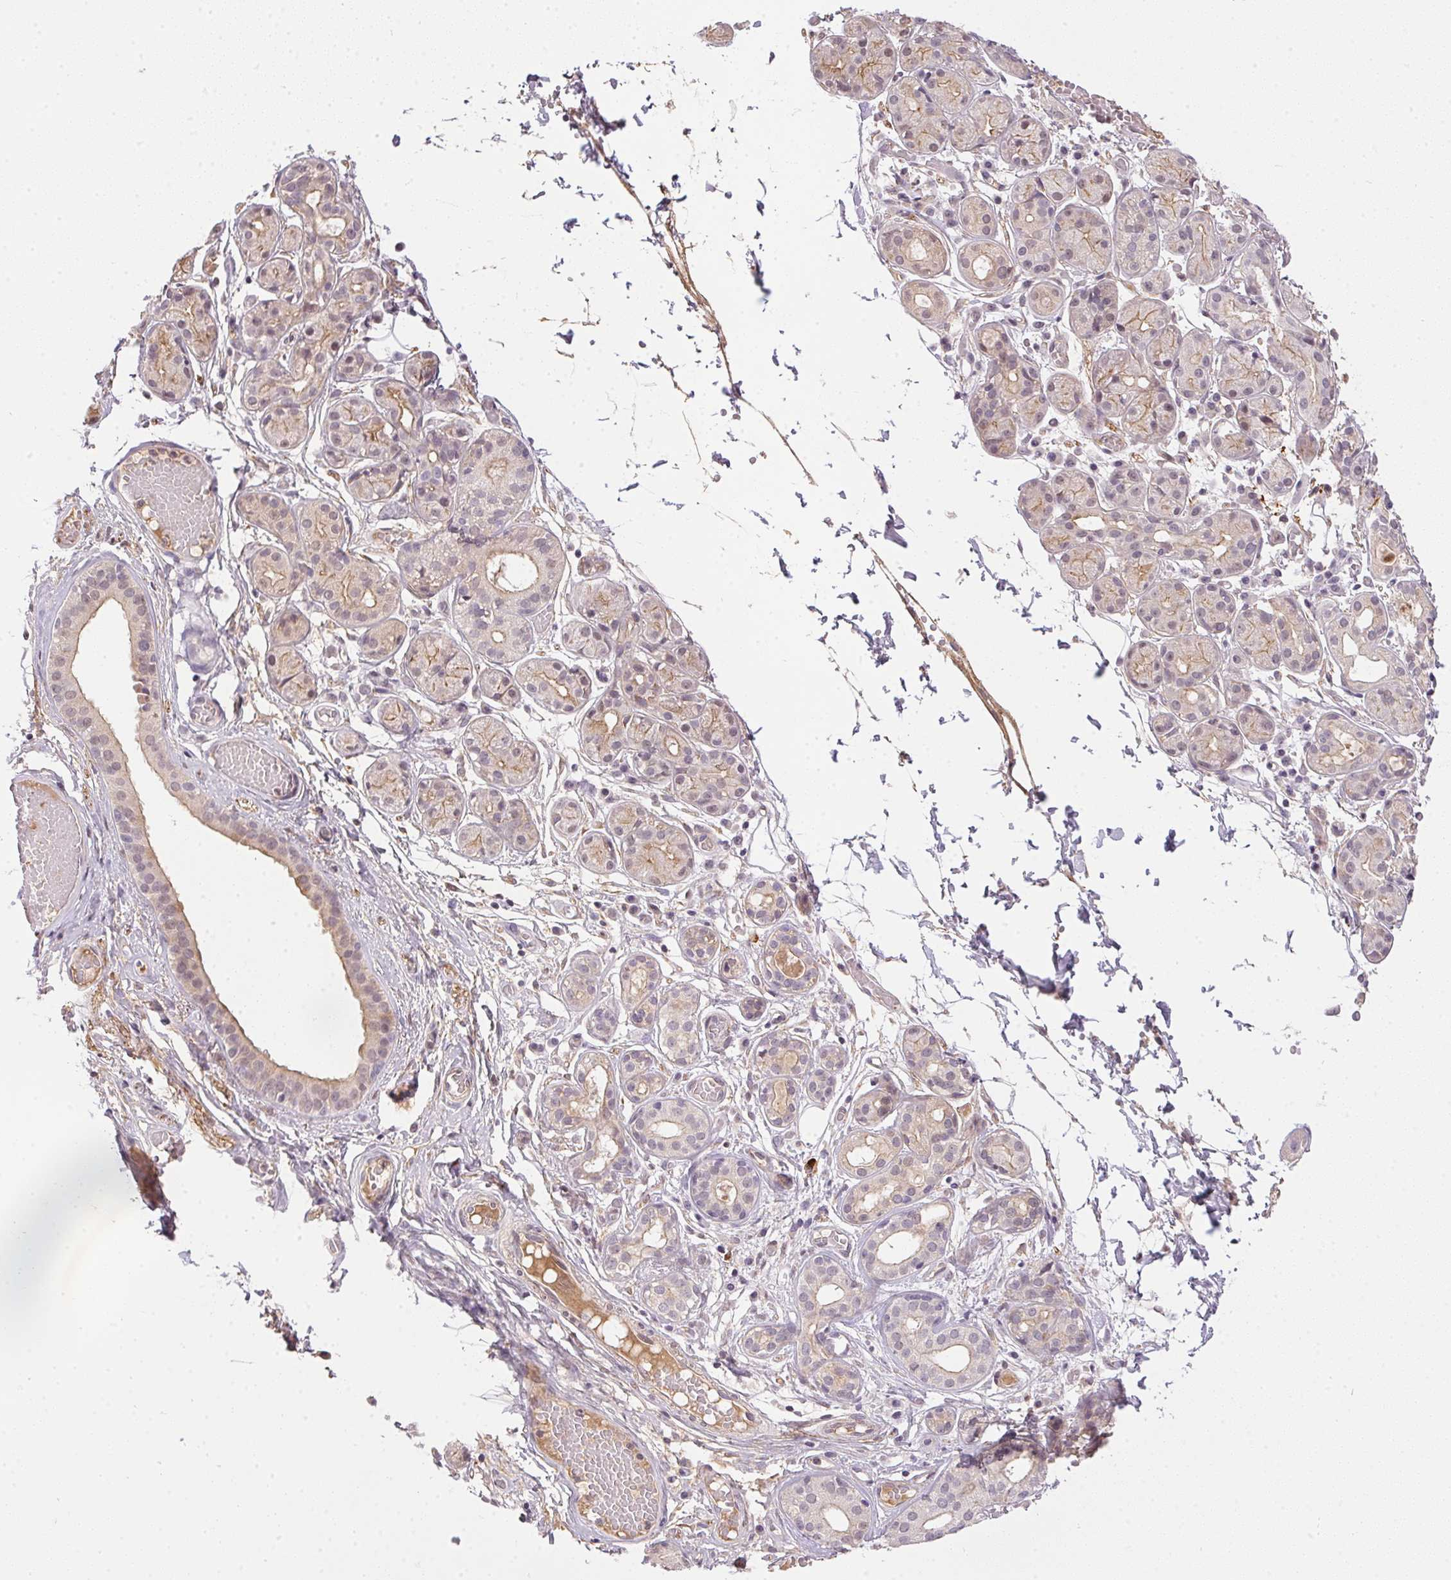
{"staining": {"intensity": "weak", "quantity": "25%-75%", "location": "cytoplasmic/membranous"}, "tissue": "salivary gland", "cell_type": "Glandular cells", "image_type": "normal", "snomed": [{"axis": "morphology", "description": "Normal tissue, NOS"}, {"axis": "topography", "description": "Salivary gland"}, {"axis": "topography", "description": "Peripheral nerve tissue"}], "caption": "An immunohistochemistry micrograph of benign tissue is shown. Protein staining in brown highlights weak cytoplasmic/membranous positivity in salivary gland within glandular cells.", "gene": "CFAP92", "patient": {"sex": "male", "age": 71}}